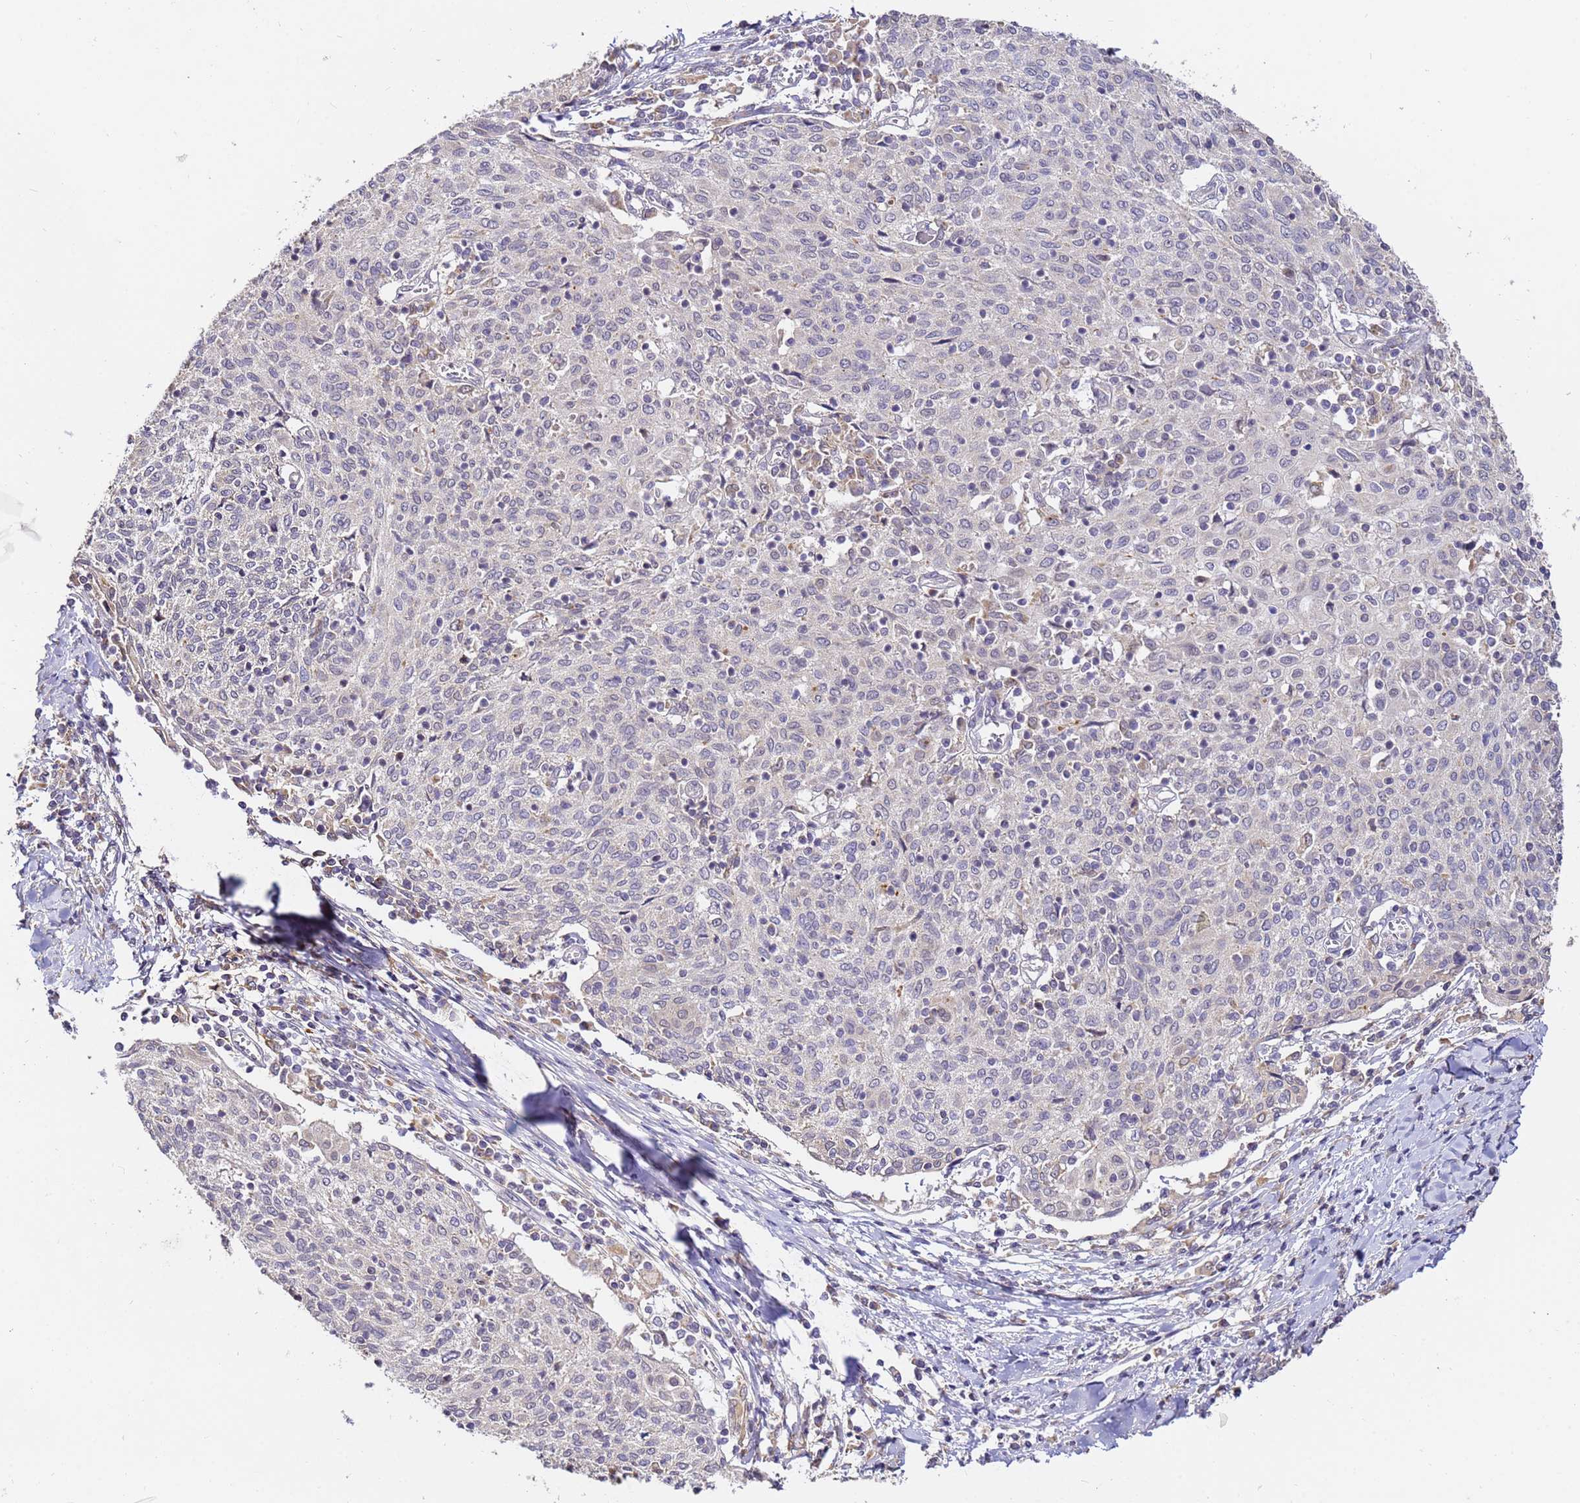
{"staining": {"intensity": "negative", "quantity": "none", "location": "none"}, "tissue": "cervical cancer", "cell_type": "Tumor cells", "image_type": "cancer", "snomed": [{"axis": "morphology", "description": "Squamous cell carcinoma, NOS"}, {"axis": "topography", "description": "Cervix"}], "caption": "DAB immunohistochemical staining of human squamous cell carcinoma (cervical) displays no significant expression in tumor cells.", "gene": "ARL8B", "patient": {"sex": "female", "age": 52}}